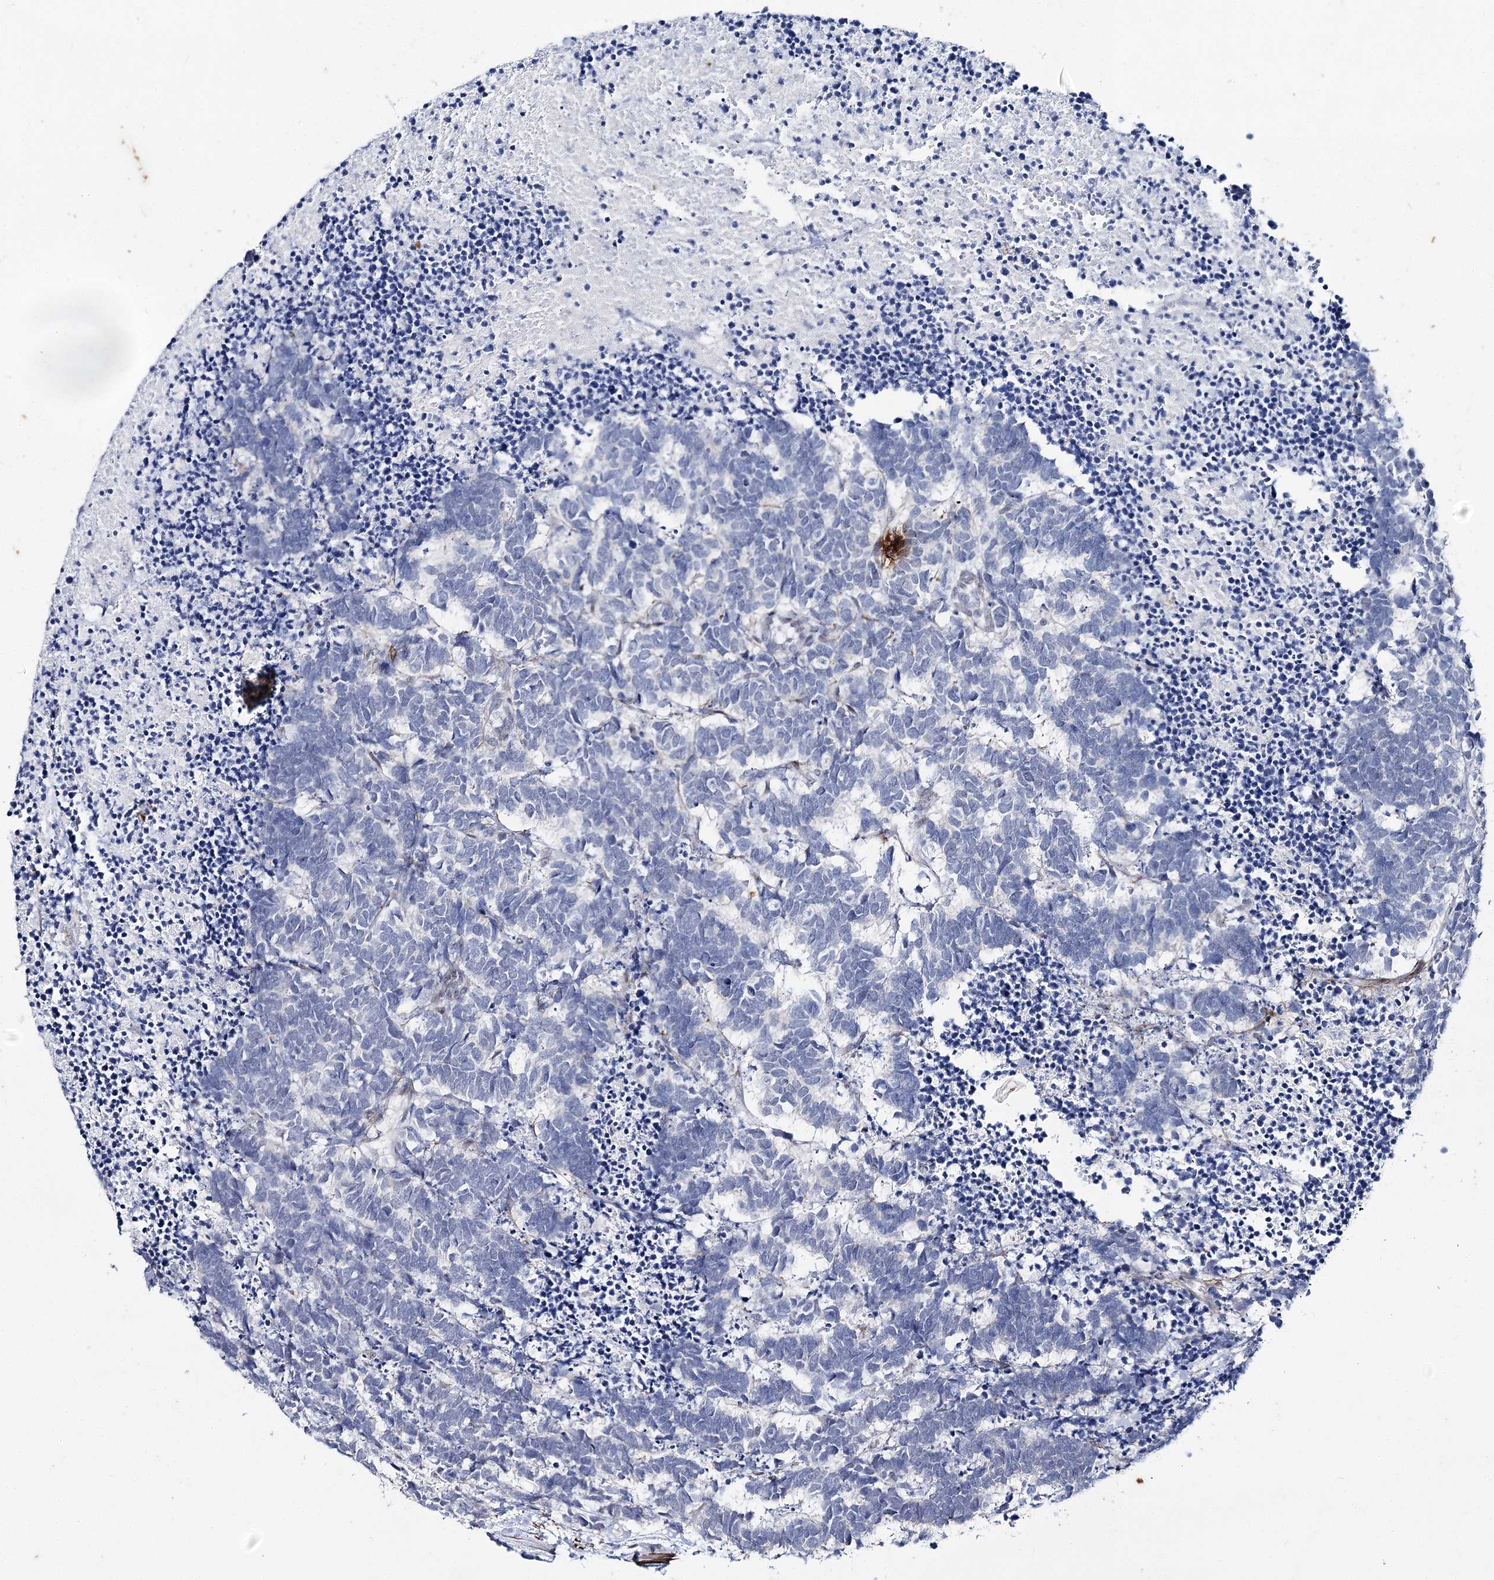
{"staining": {"intensity": "negative", "quantity": "none", "location": "none"}, "tissue": "carcinoid", "cell_type": "Tumor cells", "image_type": "cancer", "snomed": [{"axis": "morphology", "description": "Carcinoma, NOS"}, {"axis": "morphology", "description": "Carcinoid, malignant, NOS"}, {"axis": "topography", "description": "Urinary bladder"}], "caption": "This is an IHC micrograph of carcinoid. There is no positivity in tumor cells.", "gene": "AGXT2", "patient": {"sex": "male", "age": 57}}